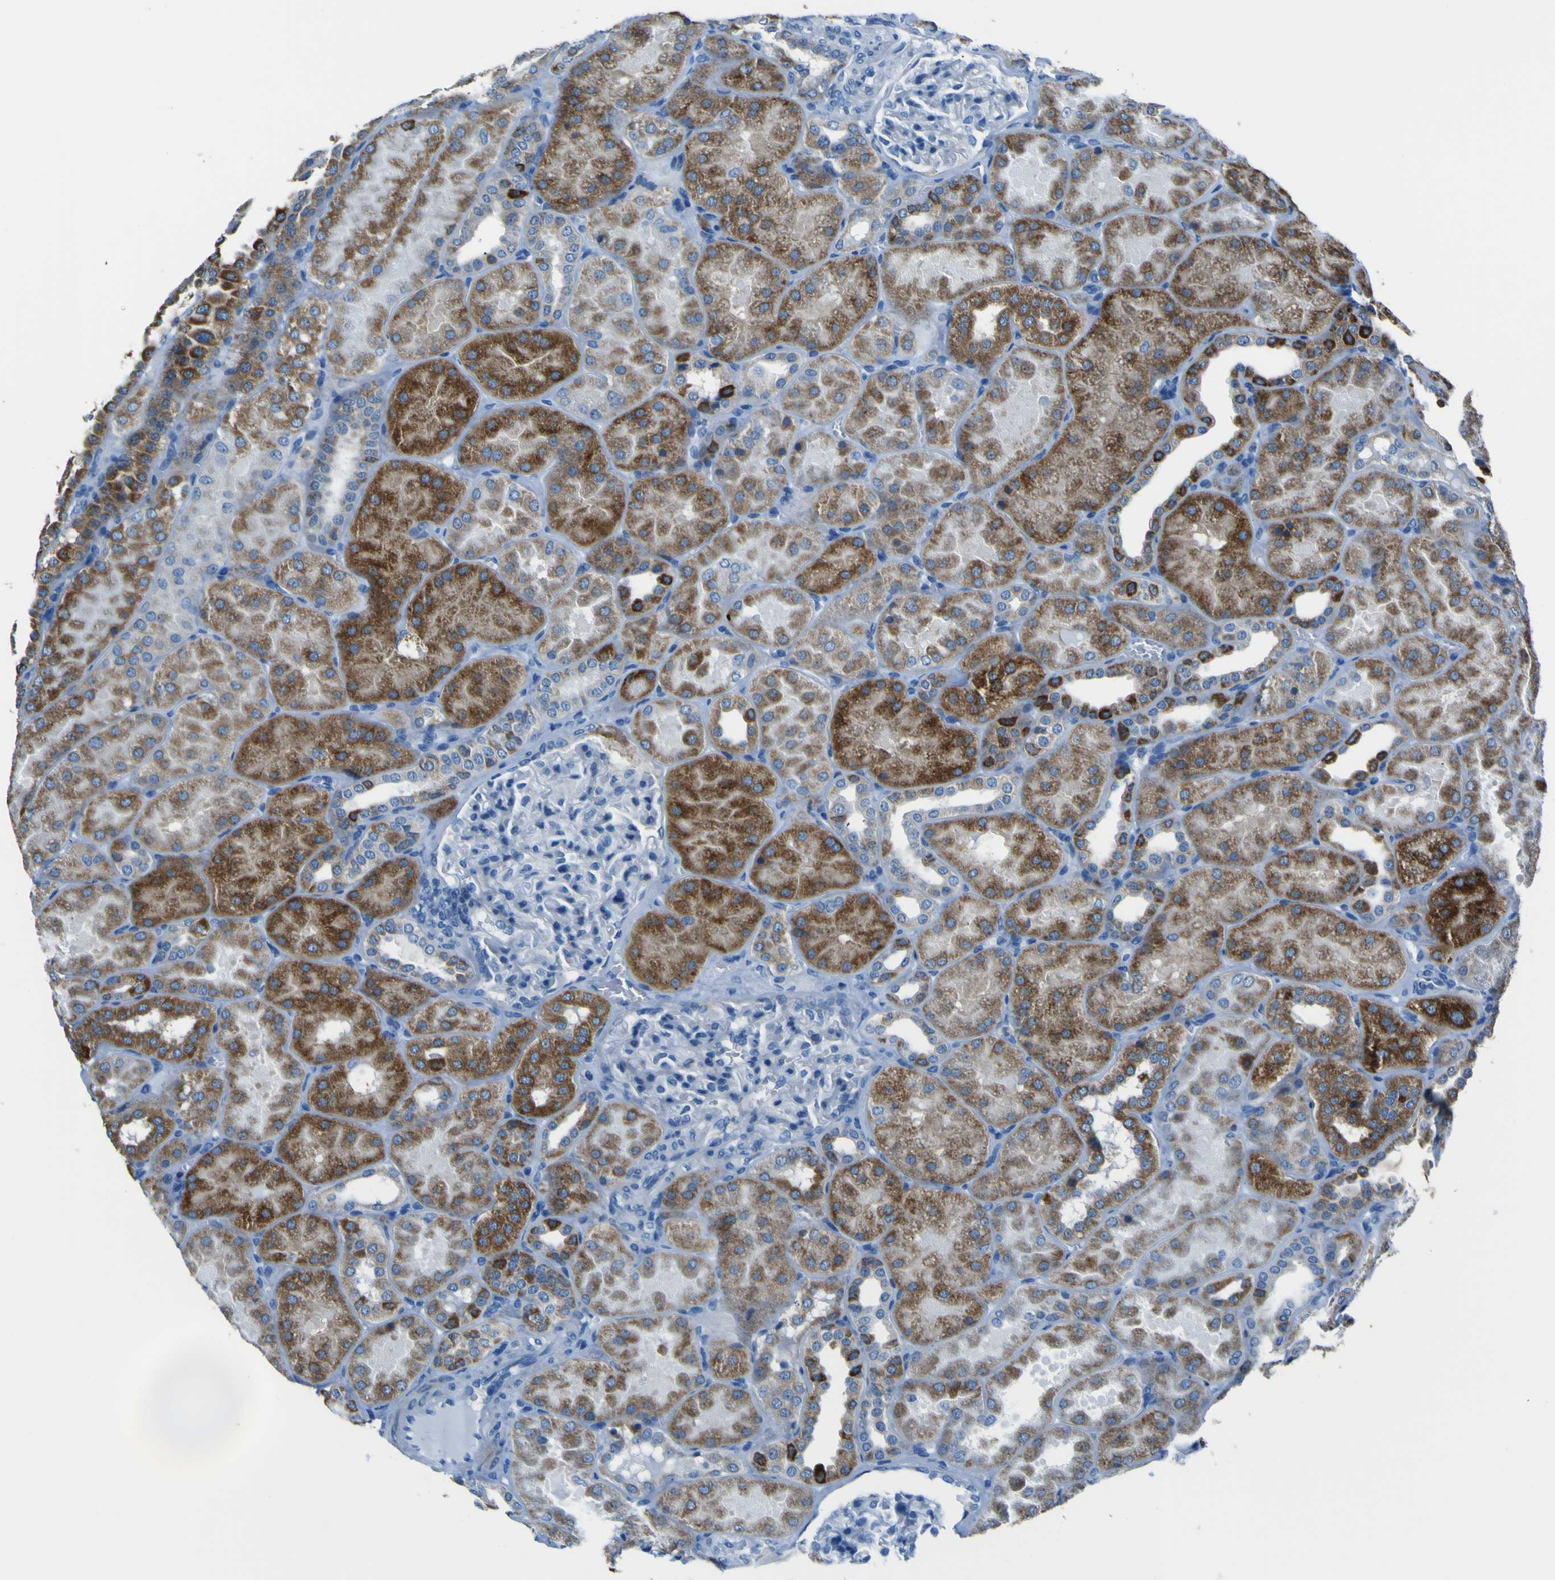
{"staining": {"intensity": "negative", "quantity": "none", "location": "none"}, "tissue": "kidney", "cell_type": "Cells in glomeruli", "image_type": "normal", "snomed": [{"axis": "morphology", "description": "Normal tissue, NOS"}, {"axis": "topography", "description": "Kidney"}], "caption": "A histopathology image of kidney stained for a protein displays no brown staining in cells in glomeruli.", "gene": "ACSL1", "patient": {"sex": "male", "age": 28}}